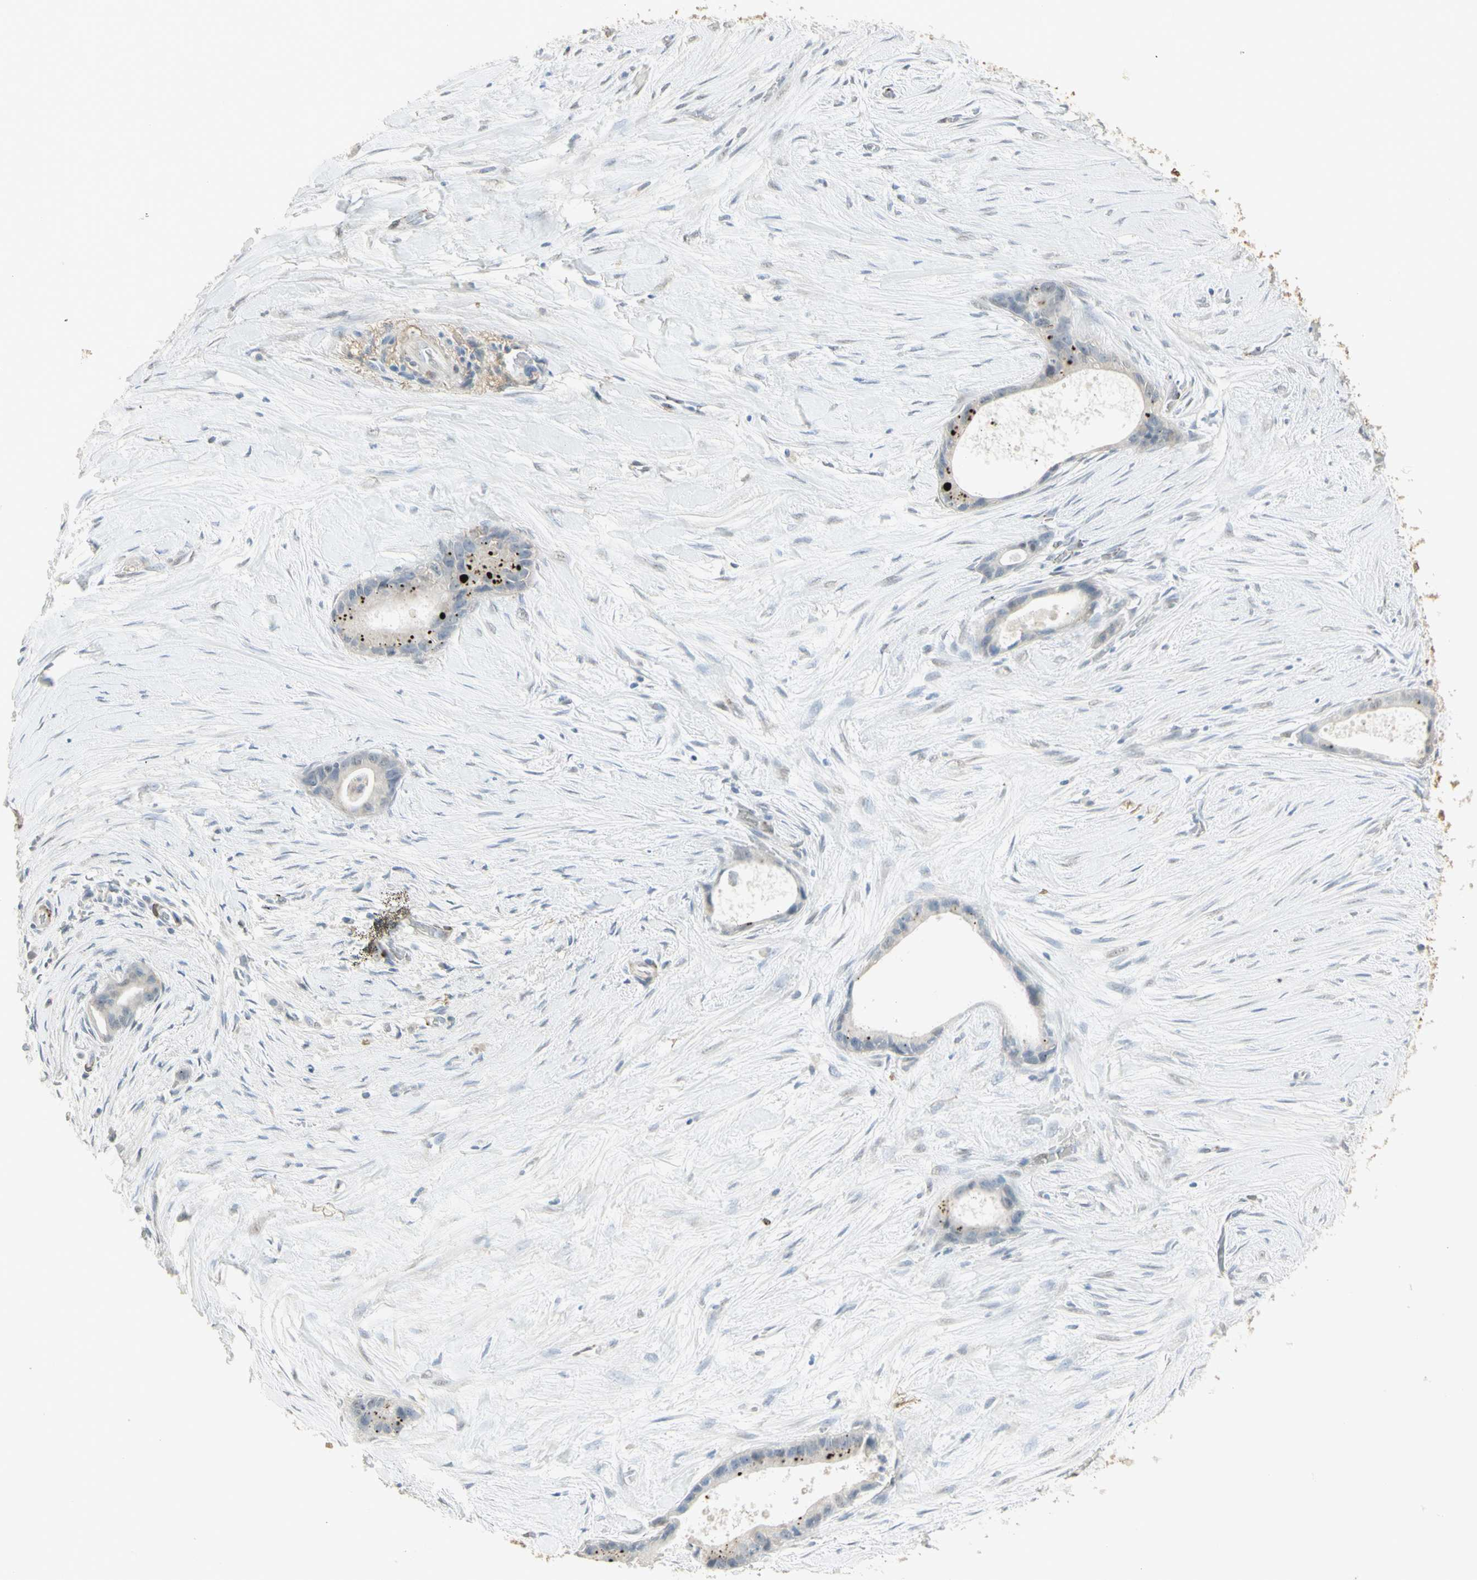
{"staining": {"intensity": "strong", "quantity": "<25%", "location": "cytoplasmic/membranous"}, "tissue": "liver cancer", "cell_type": "Tumor cells", "image_type": "cancer", "snomed": [{"axis": "morphology", "description": "Cholangiocarcinoma"}, {"axis": "topography", "description": "Liver"}], "caption": "Tumor cells demonstrate medium levels of strong cytoplasmic/membranous staining in about <25% of cells in human liver cholangiocarcinoma.", "gene": "MUC3A", "patient": {"sex": "female", "age": 55}}